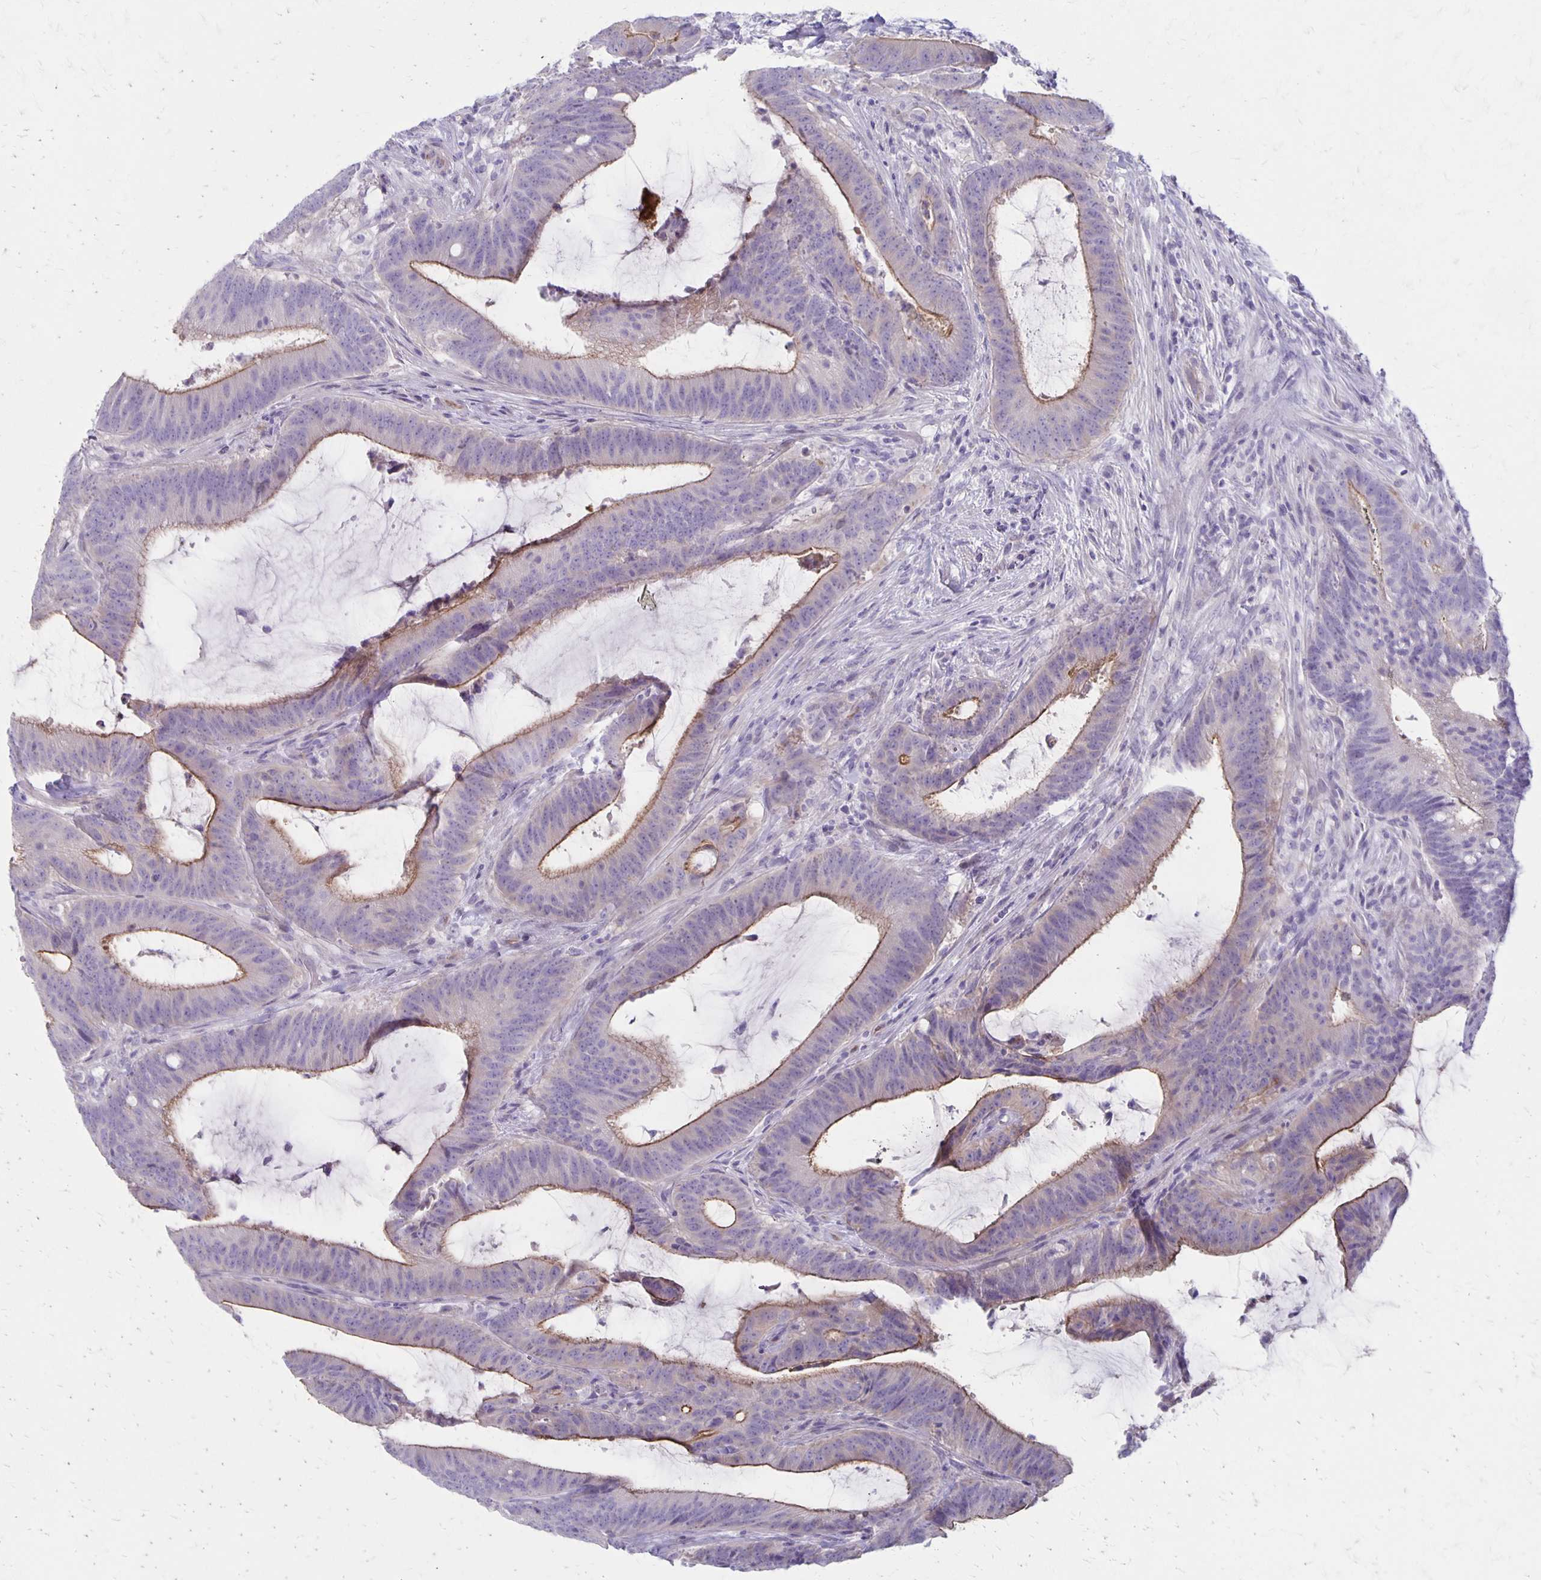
{"staining": {"intensity": "moderate", "quantity": "25%-75%", "location": "cytoplasmic/membranous"}, "tissue": "colorectal cancer", "cell_type": "Tumor cells", "image_type": "cancer", "snomed": [{"axis": "morphology", "description": "Adenocarcinoma, NOS"}, {"axis": "topography", "description": "Colon"}], "caption": "DAB immunohistochemical staining of human colorectal adenocarcinoma shows moderate cytoplasmic/membranous protein expression in about 25%-75% of tumor cells.", "gene": "HOMER1", "patient": {"sex": "female", "age": 43}}